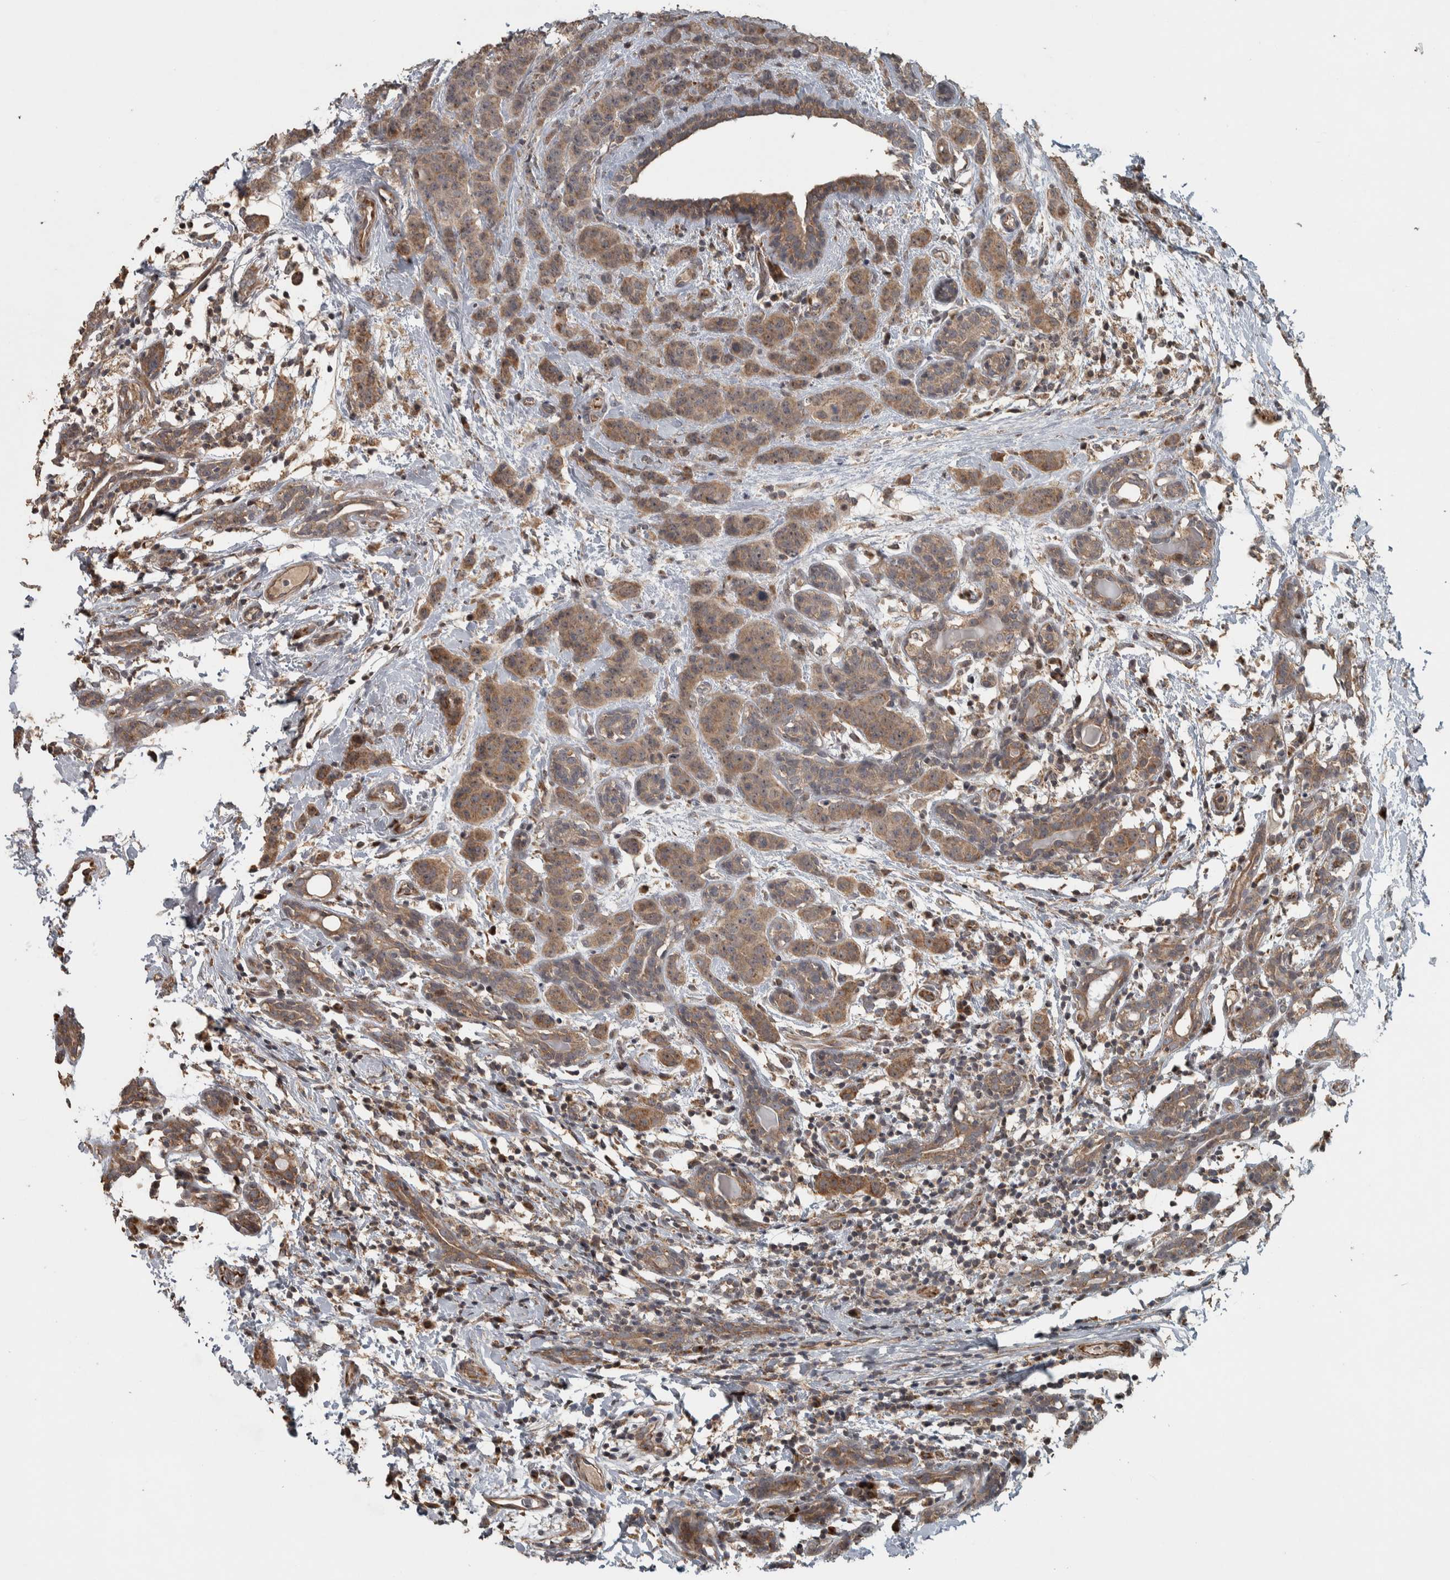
{"staining": {"intensity": "moderate", "quantity": ">75%", "location": "cytoplasmic/membranous"}, "tissue": "breast cancer", "cell_type": "Tumor cells", "image_type": "cancer", "snomed": [{"axis": "morphology", "description": "Normal tissue, NOS"}, {"axis": "morphology", "description": "Duct carcinoma"}, {"axis": "topography", "description": "Breast"}], "caption": "The image displays staining of breast cancer (intraductal carcinoma), revealing moderate cytoplasmic/membranous protein staining (brown color) within tumor cells. (DAB (3,3'-diaminobenzidine) = brown stain, brightfield microscopy at high magnification).", "gene": "ERAL1", "patient": {"sex": "female", "age": 40}}